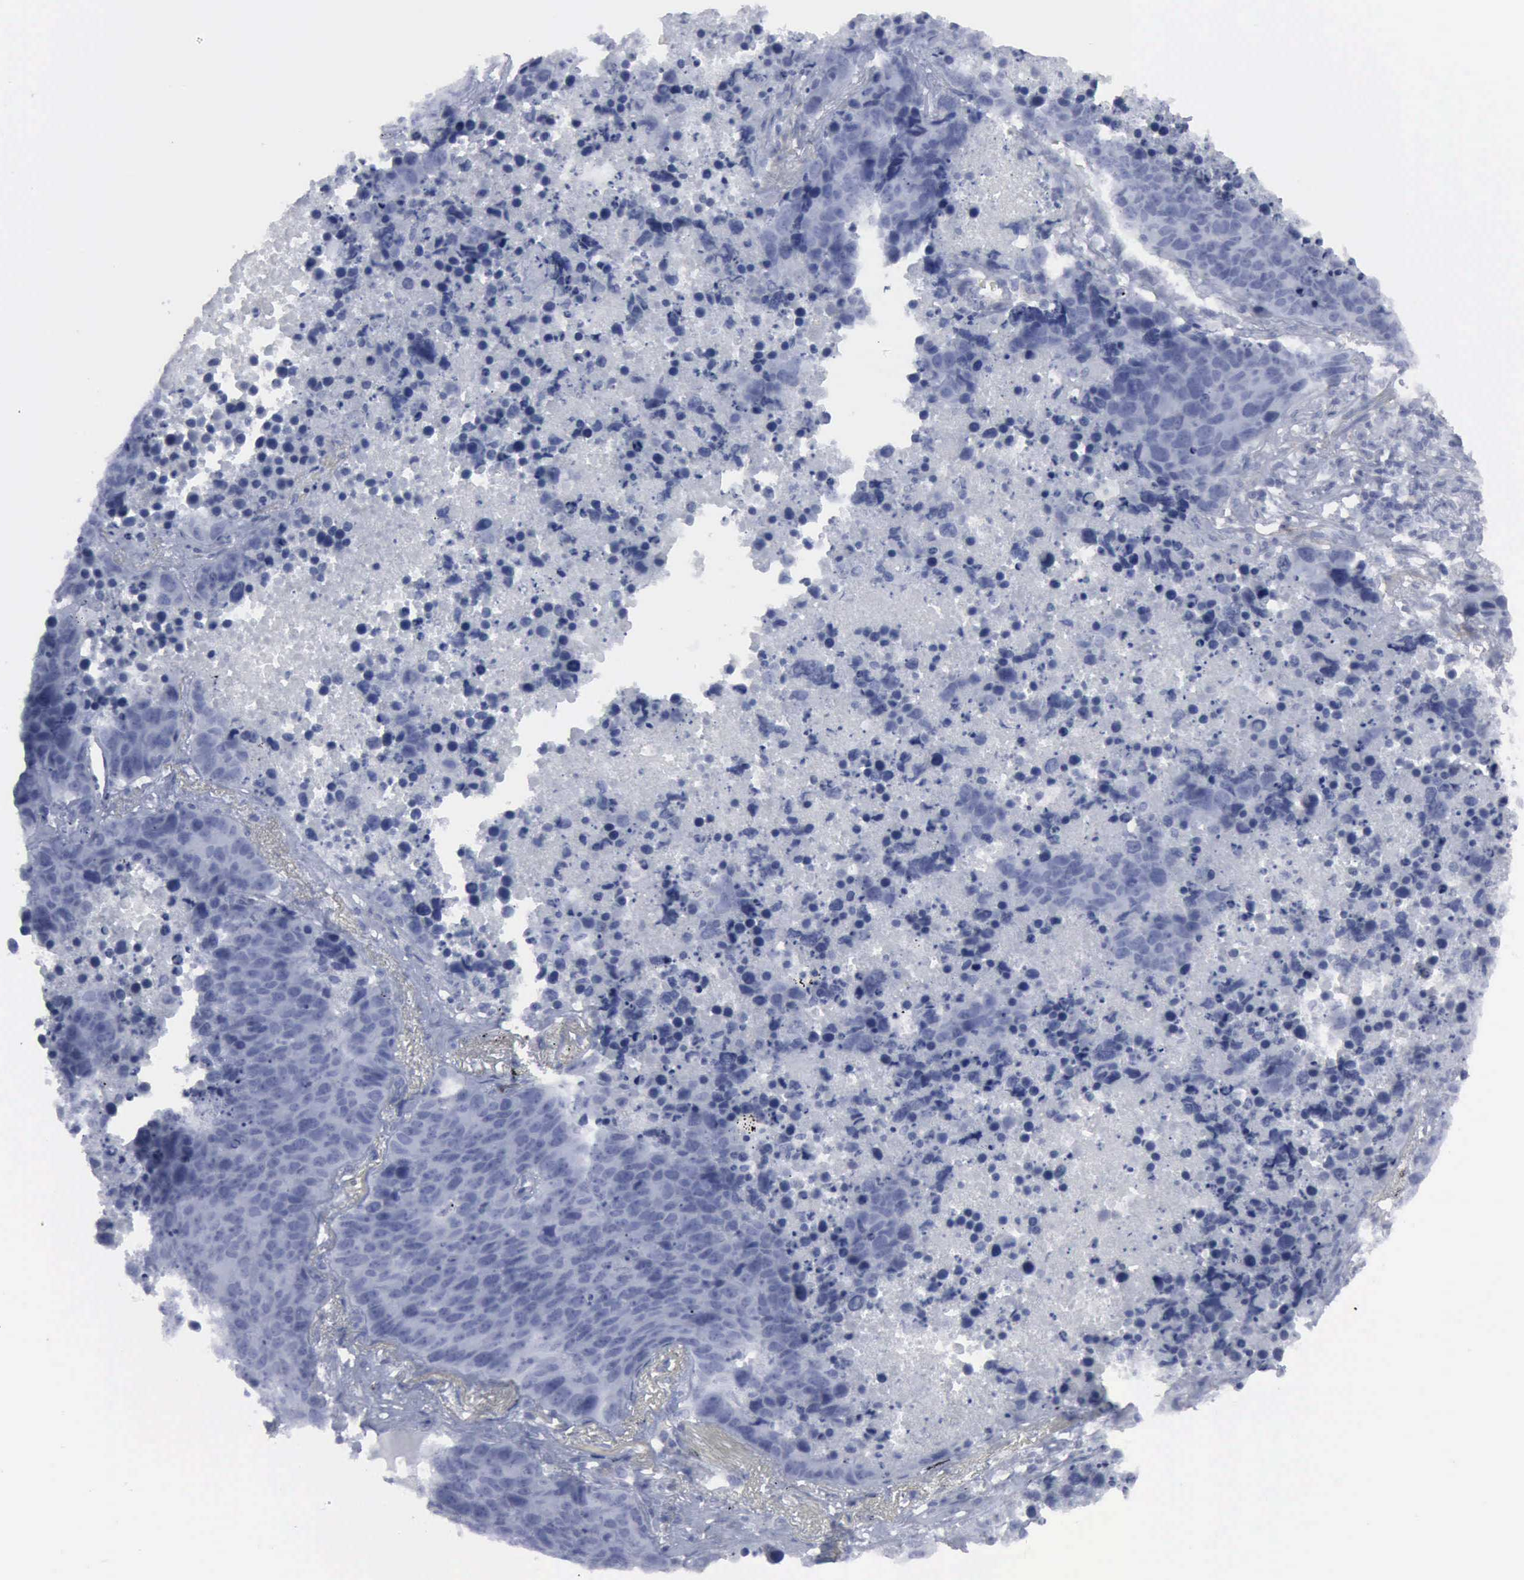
{"staining": {"intensity": "negative", "quantity": "none", "location": "none"}, "tissue": "lung cancer", "cell_type": "Tumor cells", "image_type": "cancer", "snomed": [{"axis": "morphology", "description": "Carcinoid, malignant, NOS"}, {"axis": "topography", "description": "Lung"}], "caption": "Micrograph shows no protein expression in tumor cells of lung carcinoid (malignant) tissue.", "gene": "VCAM1", "patient": {"sex": "male", "age": 60}}